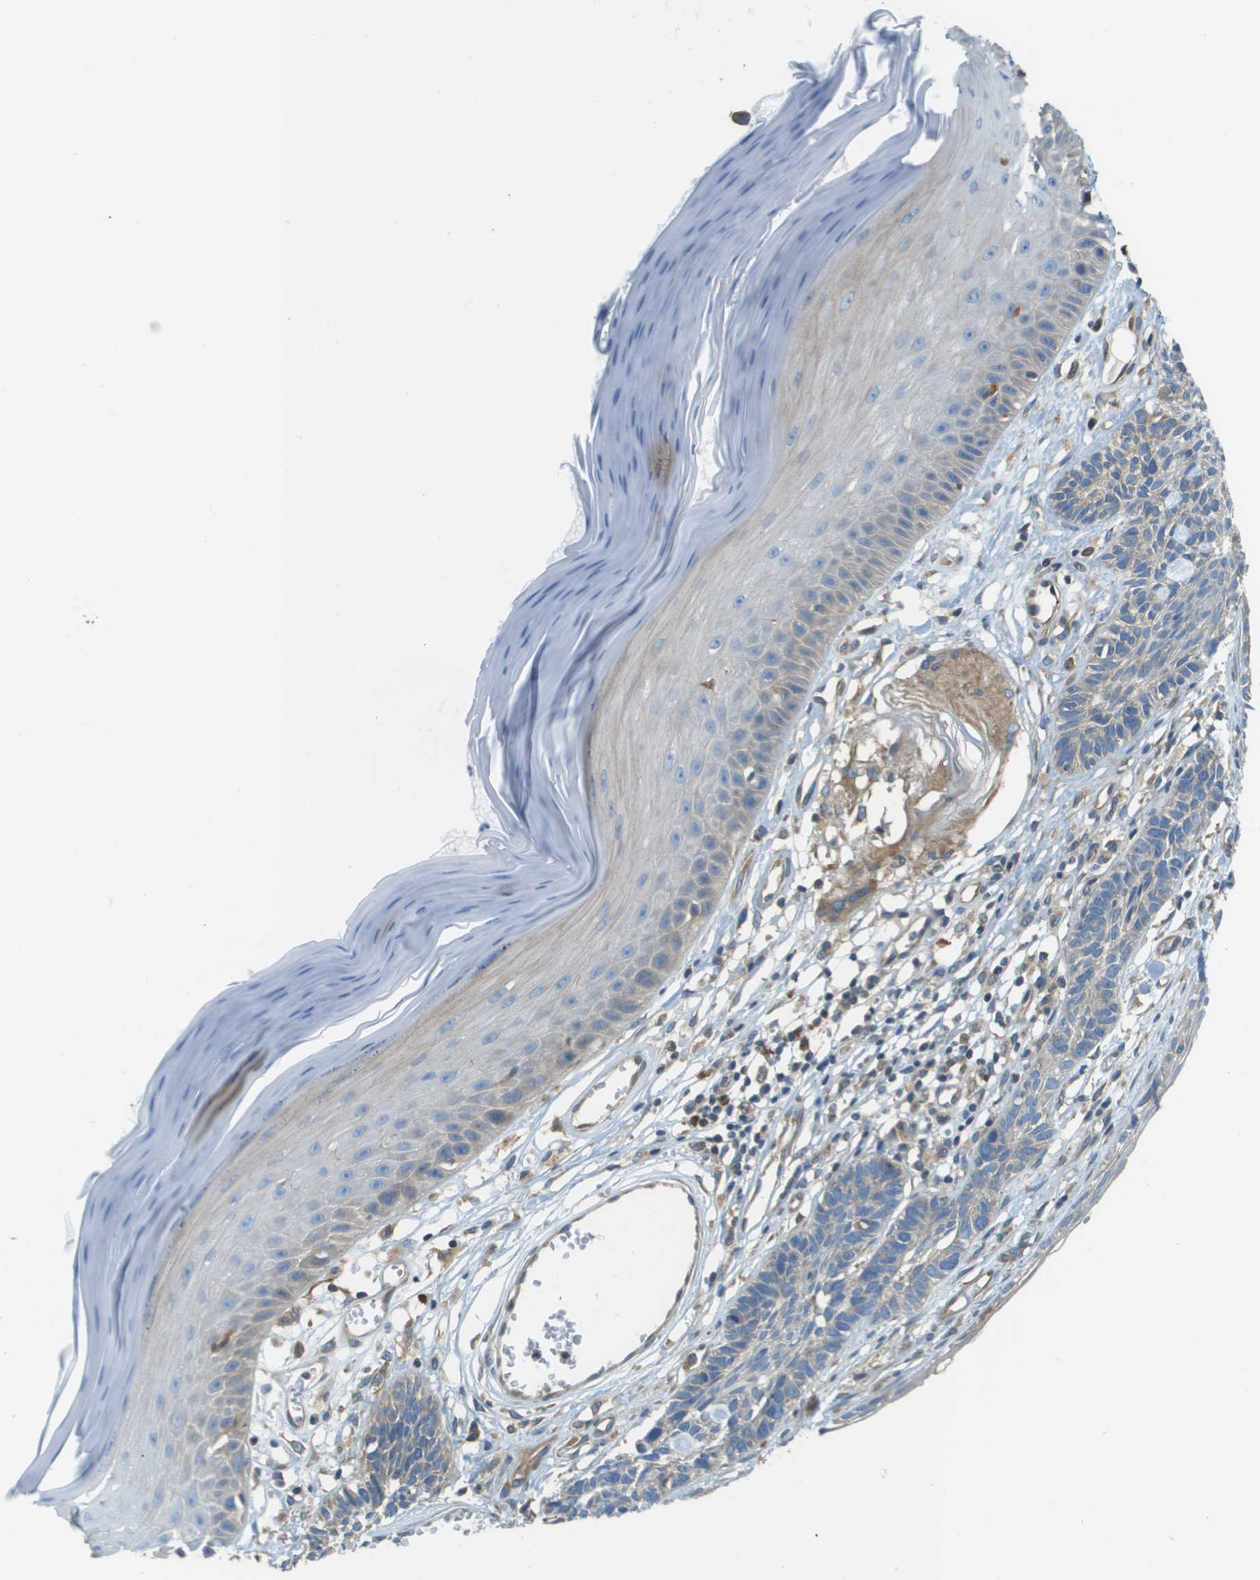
{"staining": {"intensity": "negative", "quantity": "none", "location": "none"}, "tissue": "skin cancer", "cell_type": "Tumor cells", "image_type": "cancer", "snomed": [{"axis": "morphology", "description": "Basal cell carcinoma"}, {"axis": "topography", "description": "Skin"}], "caption": "Basal cell carcinoma (skin) was stained to show a protein in brown. There is no significant positivity in tumor cells.", "gene": "DNAJB11", "patient": {"sex": "male", "age": 67}}